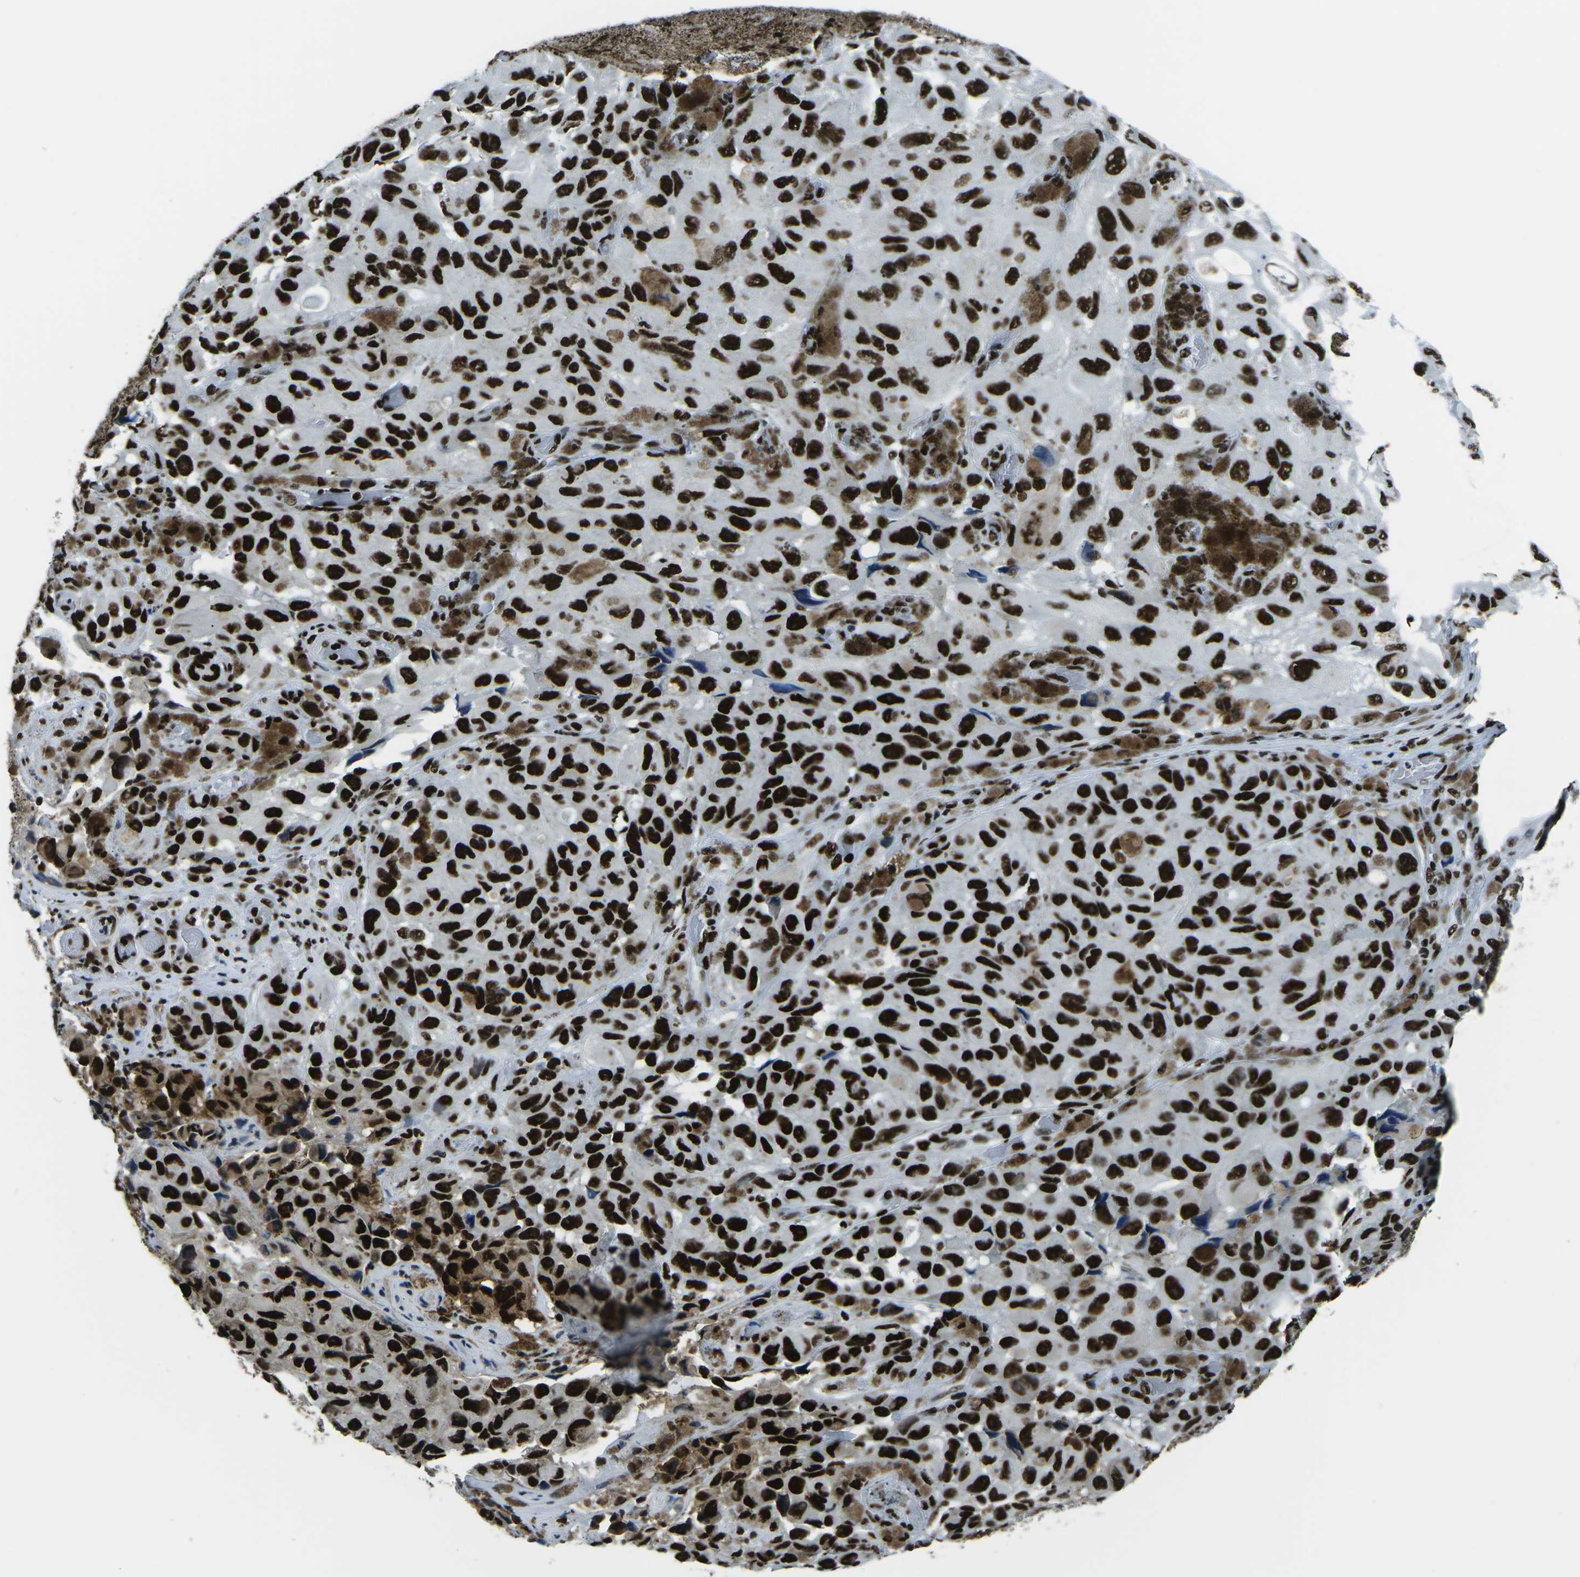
{"staining": {"intensity": "strong", "quantity": ">75%", "location": "nuclear"}, "tissue": "melanoma", "cell_type": "Tumor cells", "image_type": "cancer", "snomed": [{"axis": "morphology", "description": "Malignant melanoma, NOS"}, {"axis": "topography", "description": "Skin"}], "caption": "DAB (3,3'-diaminobenzidine) immunohistochemical staining of malignant melanoma reveals strong nuclear protein positivity in about >75% of tumor cells. The staining was performed using DAB (3,3'-diaminobenzidine) to visualize the protein expression in brown, while the nuclei were stained in blue with hematoxylin (Magnification: 20x).", "gene": "HNRNPL", "patient": {"sex": "female", "age": 73}}